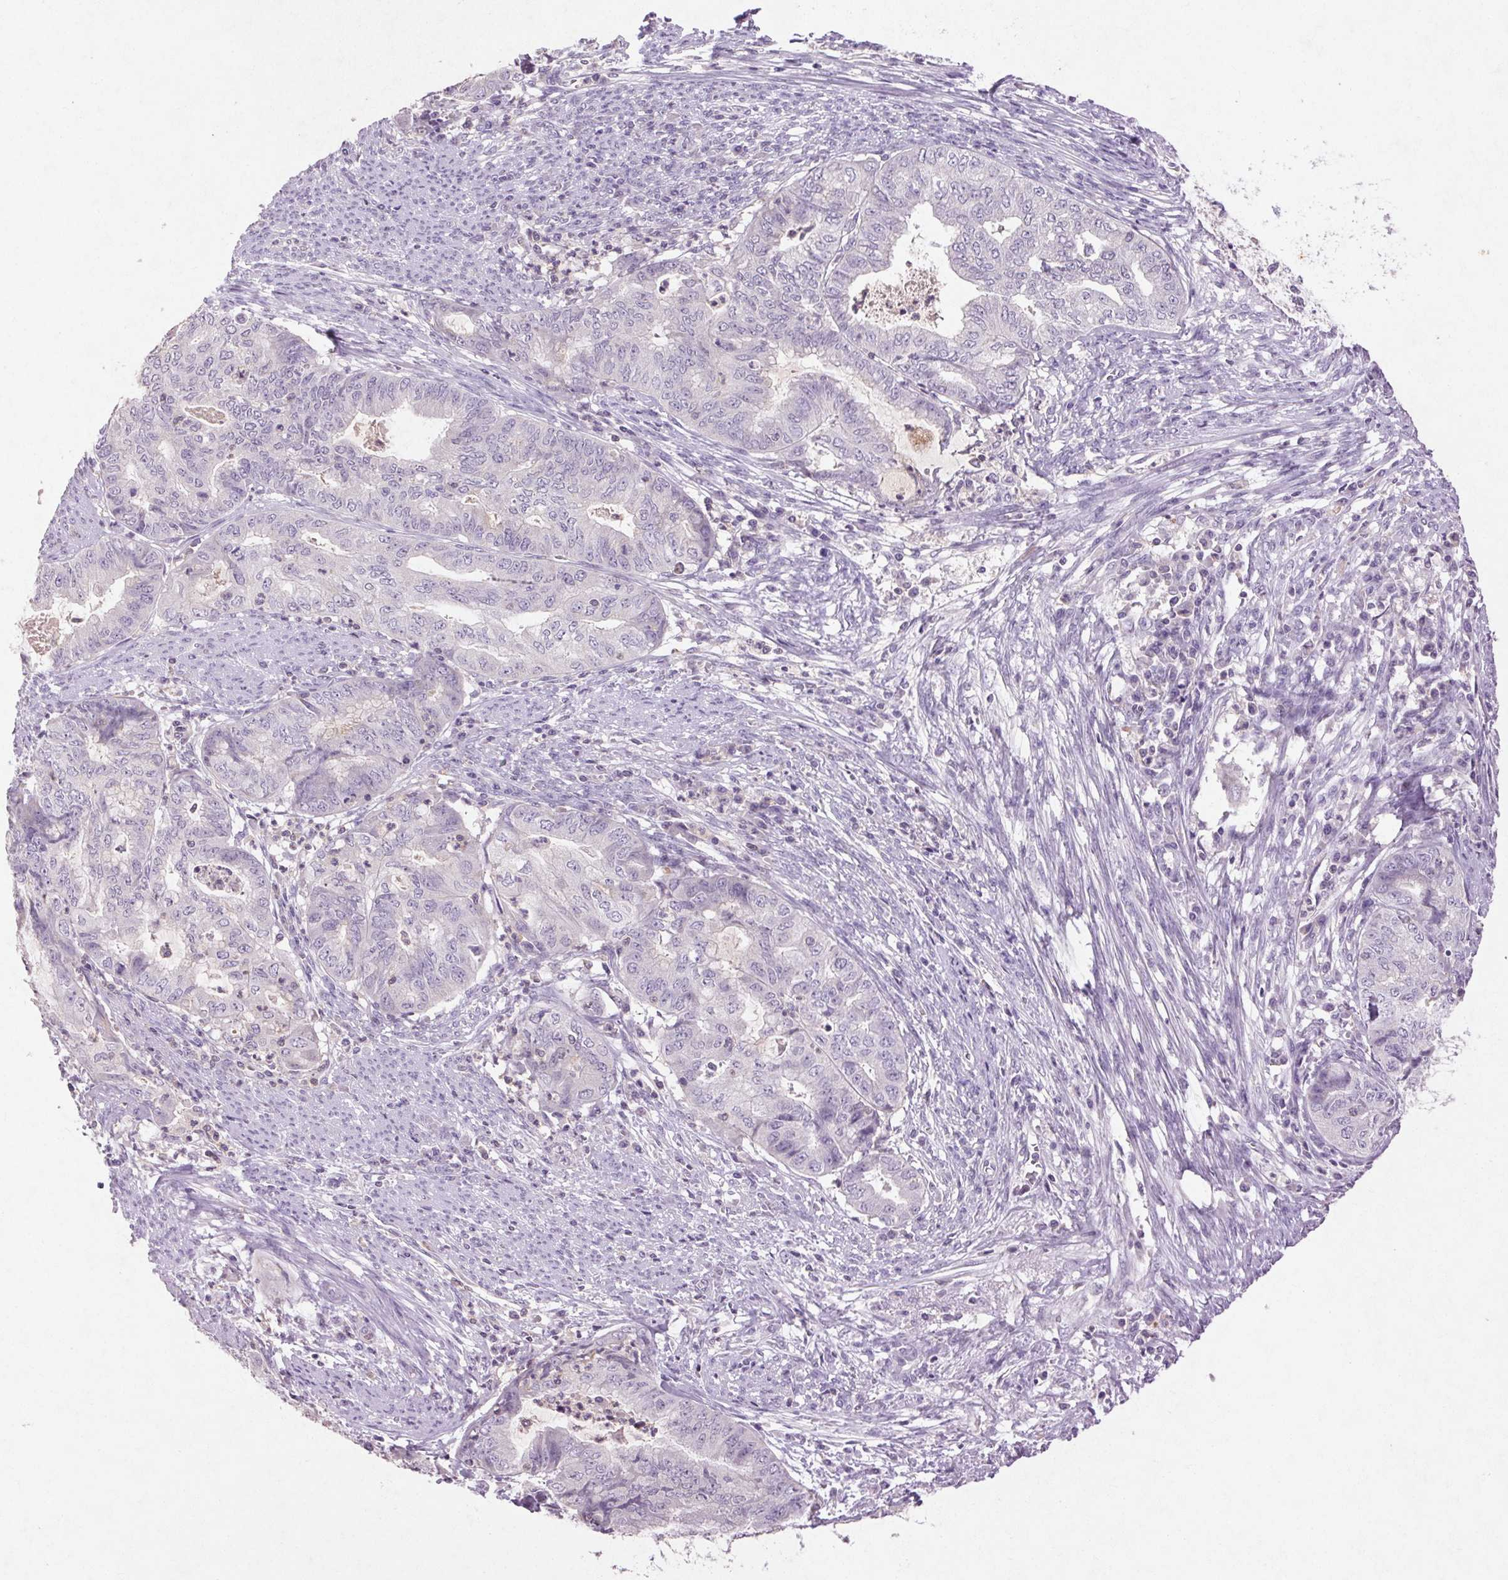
{"staining": {"intensity": "negative", "quantity": "none", "location": "none"}, "tissue": "endometrial cancer", "cell_type": "Tumor cells", "image_type": "cancer", "snomed": [{"axis": "morphology", "description": "Adenocarcinoma, NOS"}, {"axis": "topography", "description": "Endometrium"}], "caption": "DAB (3,3'-diaminobenzidine) immunohistochemical staining of human endometrial adenocarcinoma displays no significant positivity in tumor cells.", "gene": "FNDC7", "patient": {"sex": "female", "age": 79}}